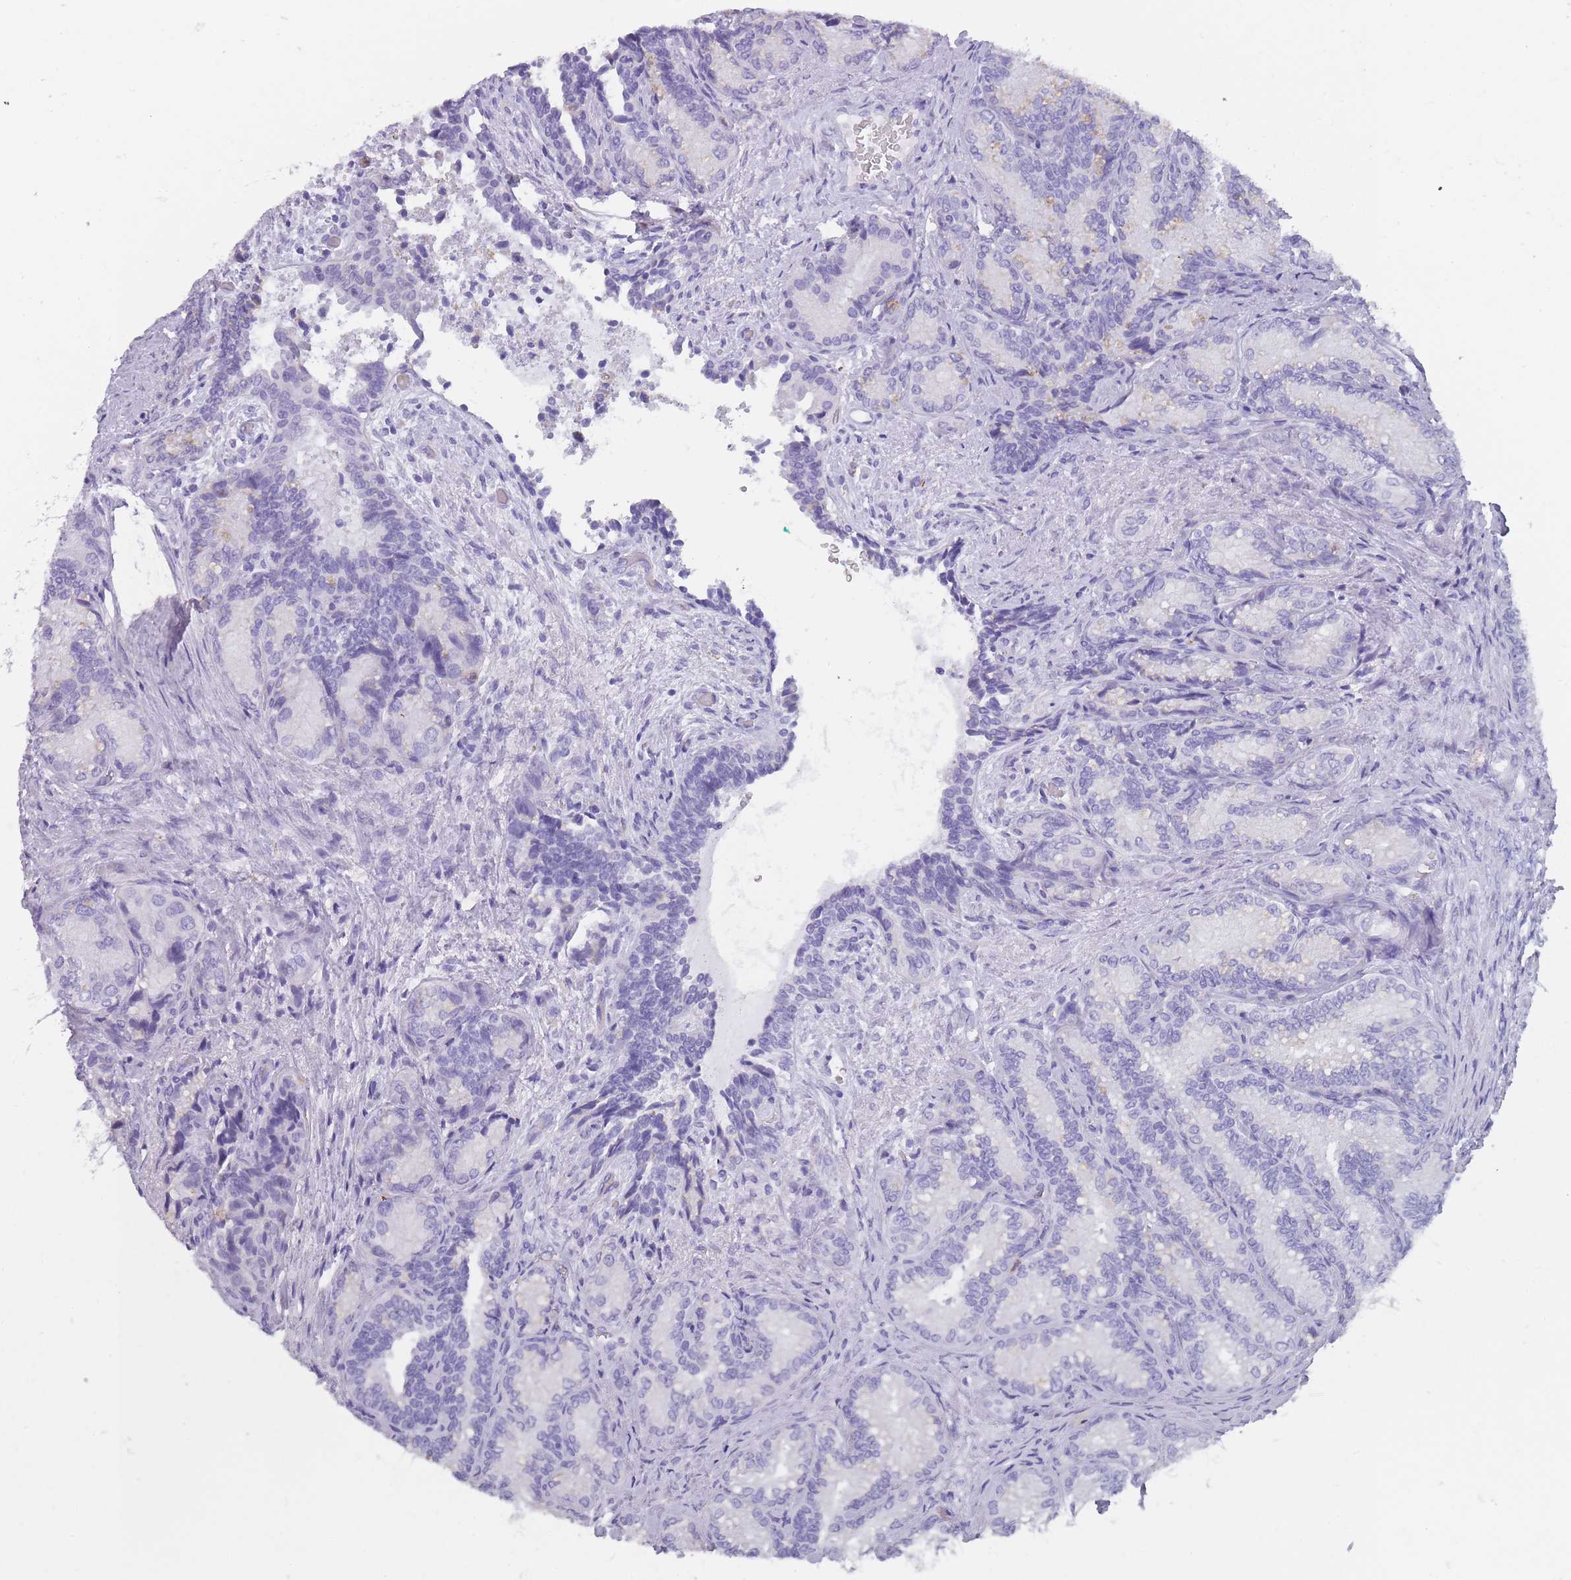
{"staining": {"intensity": "negative", "quantity": "none", "location": "none"}, "tissue": "seminal vesicle", "cell_type": "Glandular cells", "image_type": "normal", "snomed": [{"axis": "morphology", "description": "Normal tissue, NOS"}, {"axis": "topography", "description": "Seminal veicle"}], "caption": "The micrograph shows no significant expression in glandular cells of seminal vesicle. (DAB immunohistochemistry visualized using brightfield microscopy, high magnification).", "gene": "CR1L", "patient": {"sex": "male", "age": 58}}